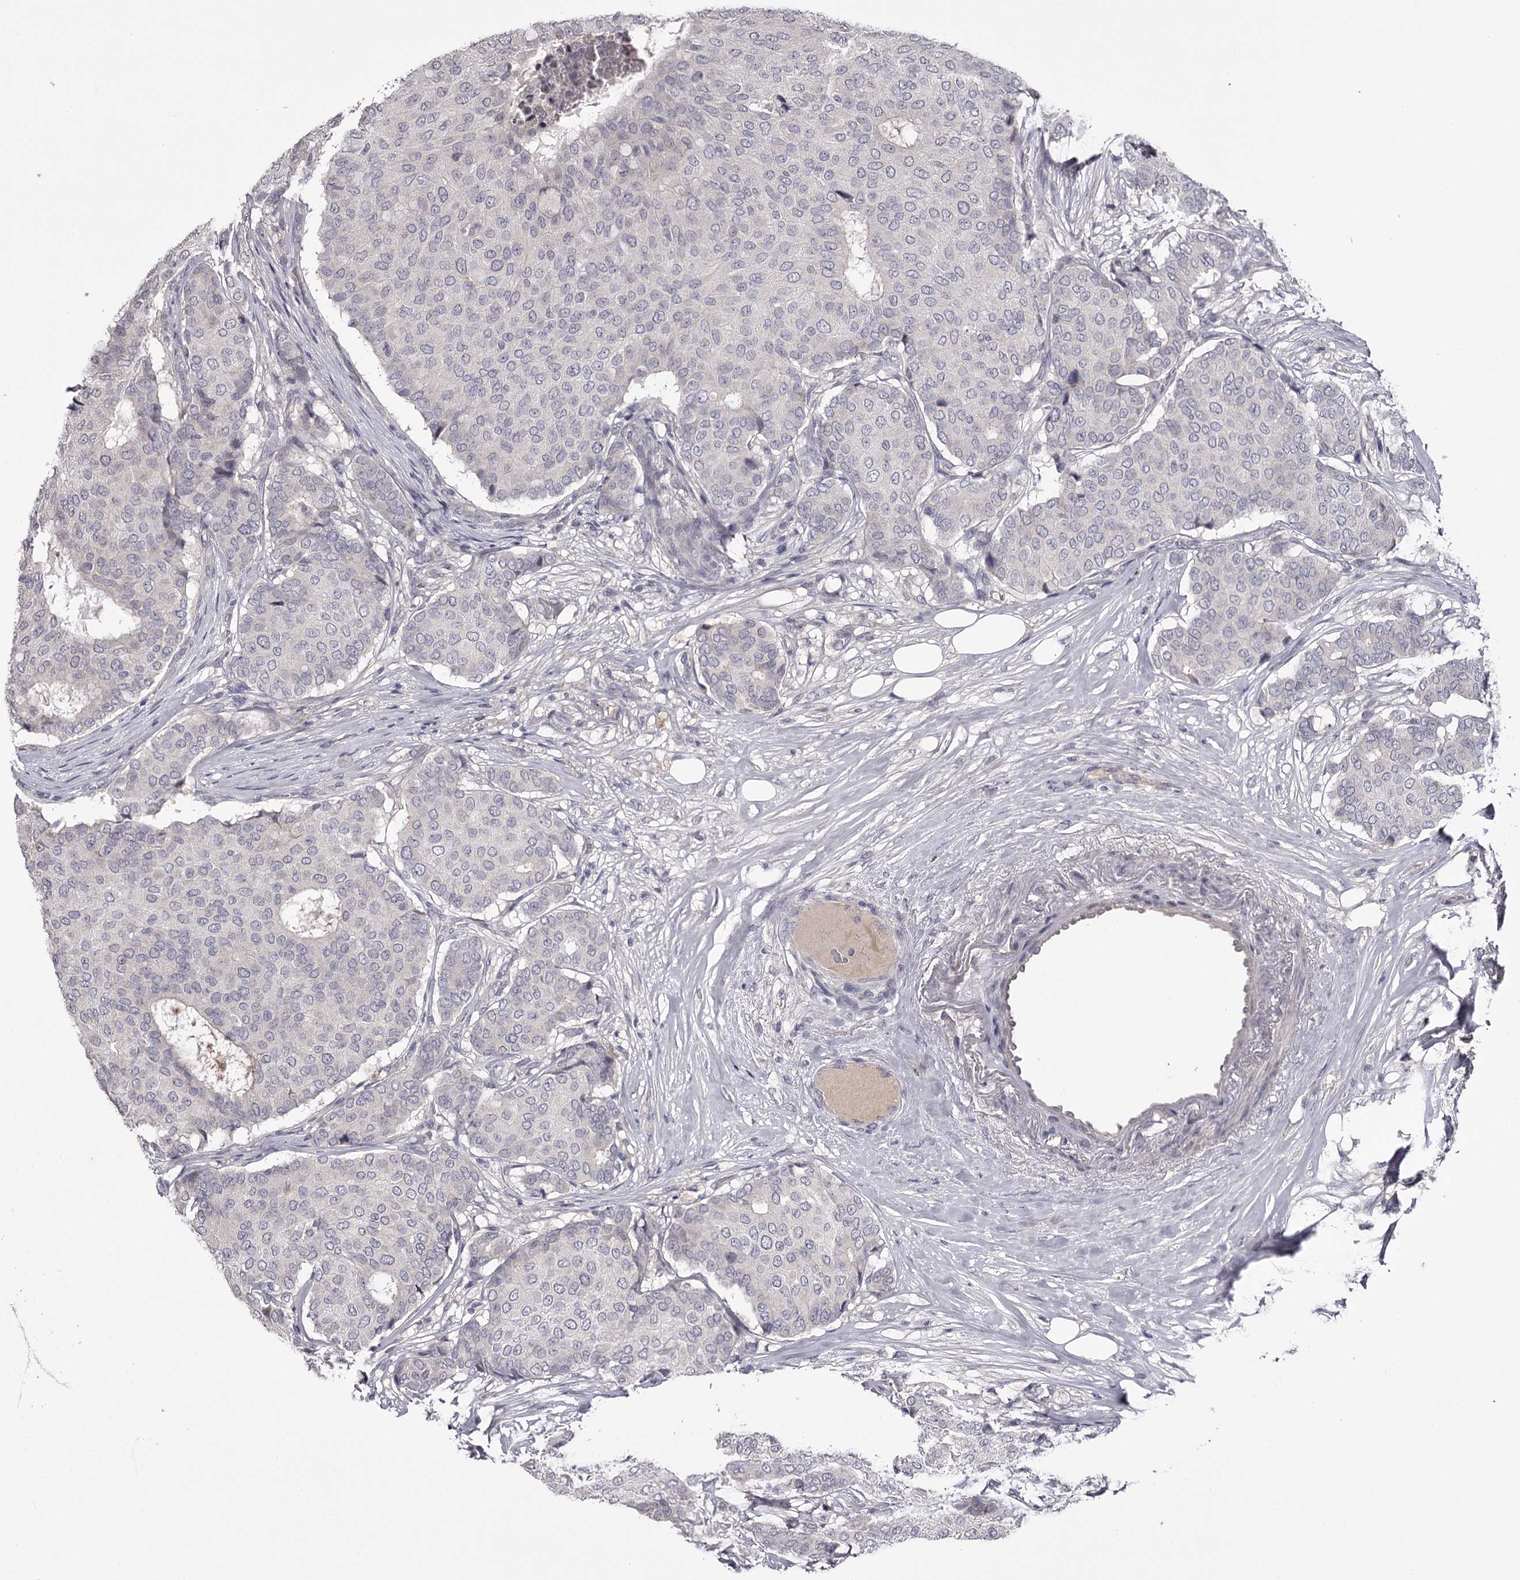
{"staining": {"intensity": "negative", "quantity": "none", "location": "none"}, "tissue": "breast cancer", "cell_type": "Tumor cells", "image_type": "cancer", "snomed": [{"axis": "morphology", "description": "Duct carcinoma"}, {"axis": "topography", "description": "Breast"}], "caption": "An image of human breast infiltrating ductal carcinoma is negative for staining in tumor cells. (Stains: DAB IHC with hematoxylin counter stain, Microscopy: brightfield microscopy at high magnification).", "gene": "PRM2", "patient": {"sex": "female", "age": 75}}